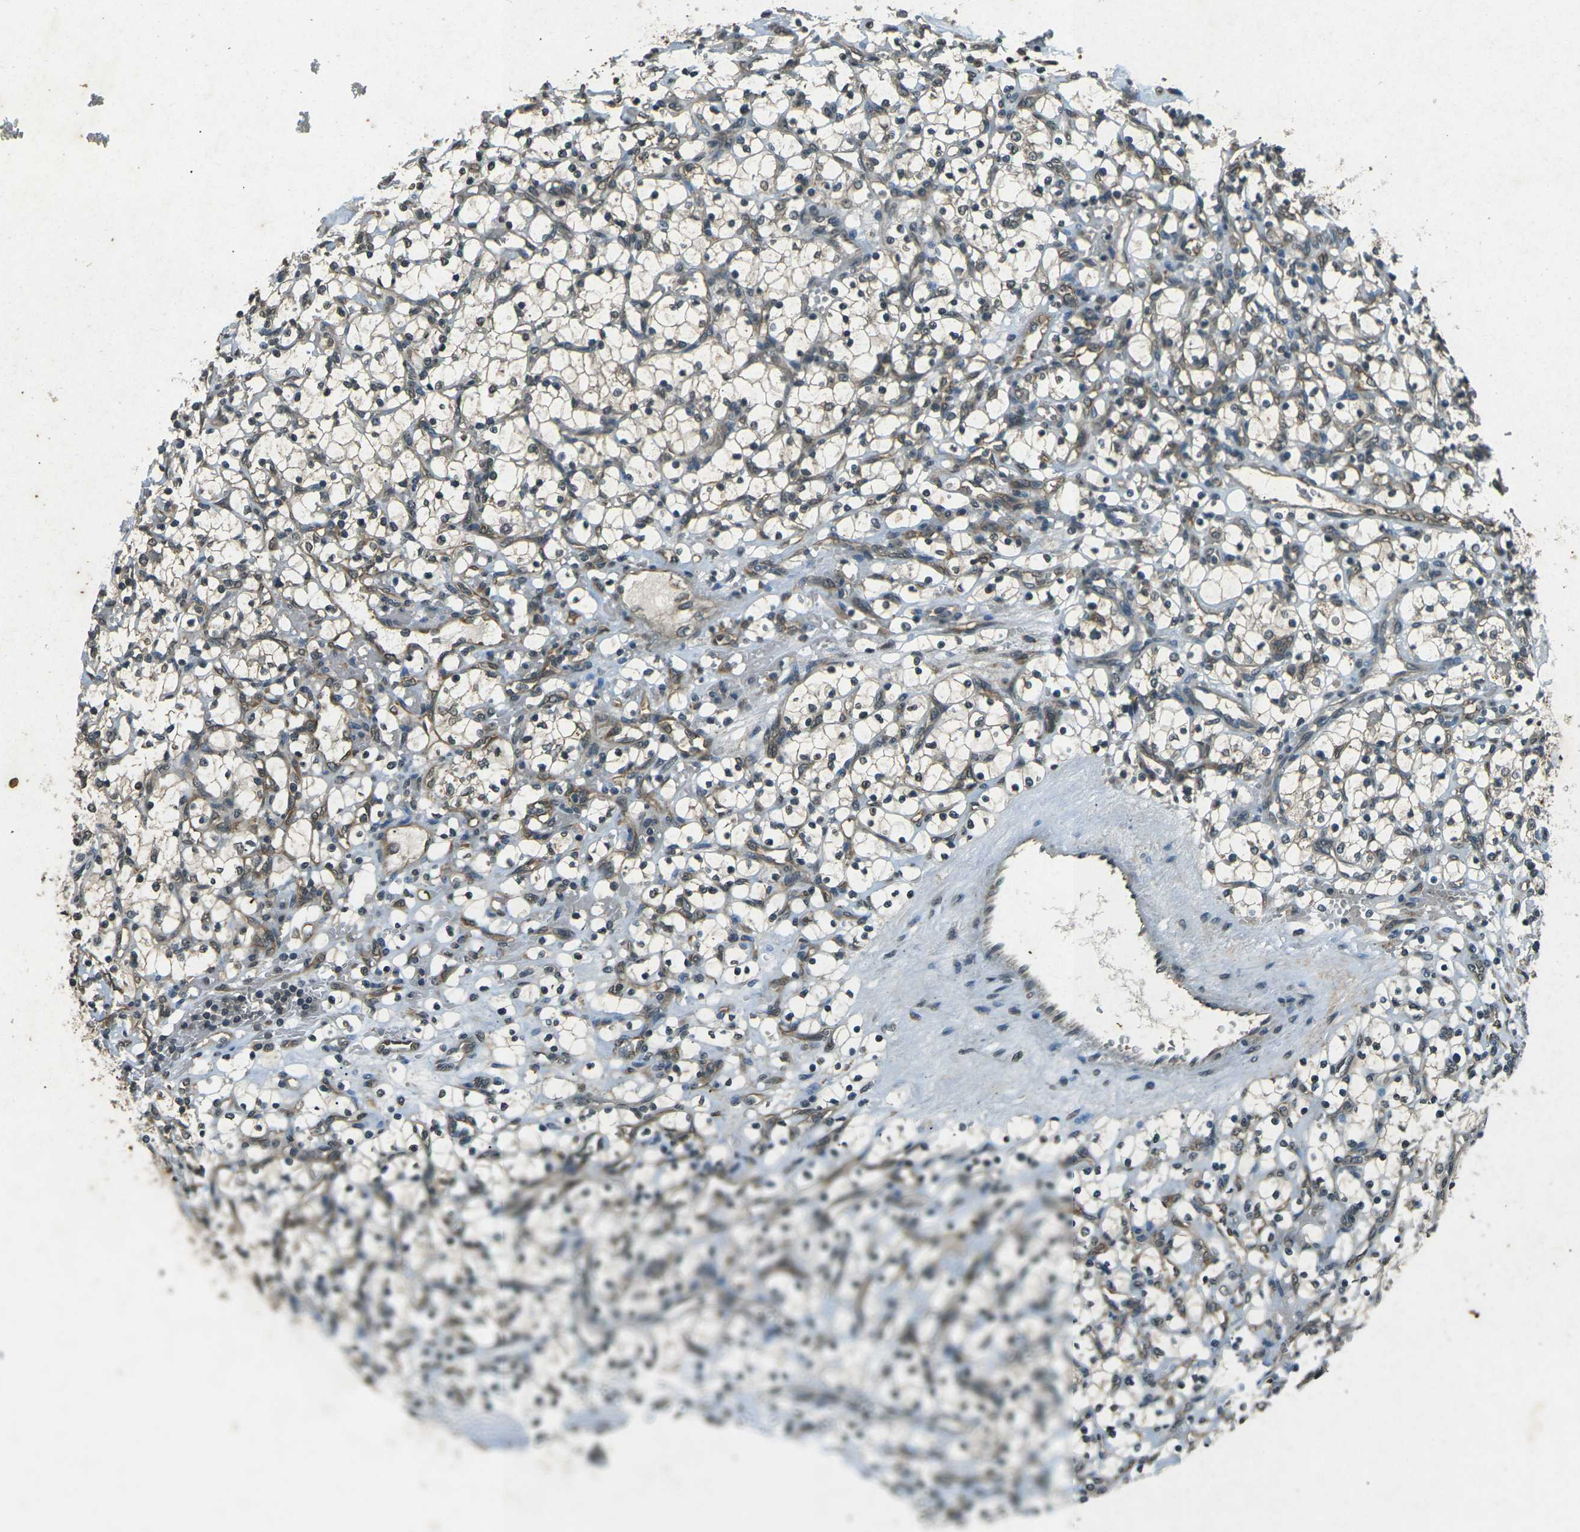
{"staining": {"intensity": "weak", "quantity": "<25%", "location": "cytoplasmic/membranous"}, "tissue": "renal cancer", "cell_type": "Tumor cells", "image_type": "cancer", "snomed": [{"axis": "morphology", "description": "Adenocarcinoma, NOS"}, {"axis": "topography", "description": "Kidney"}], "caption": "This is an IHC micrograph of renal cancer. There is no expression in tumor cells.", "gene": "PDE2A", "patient": {"sex": "female", "age": 69}}